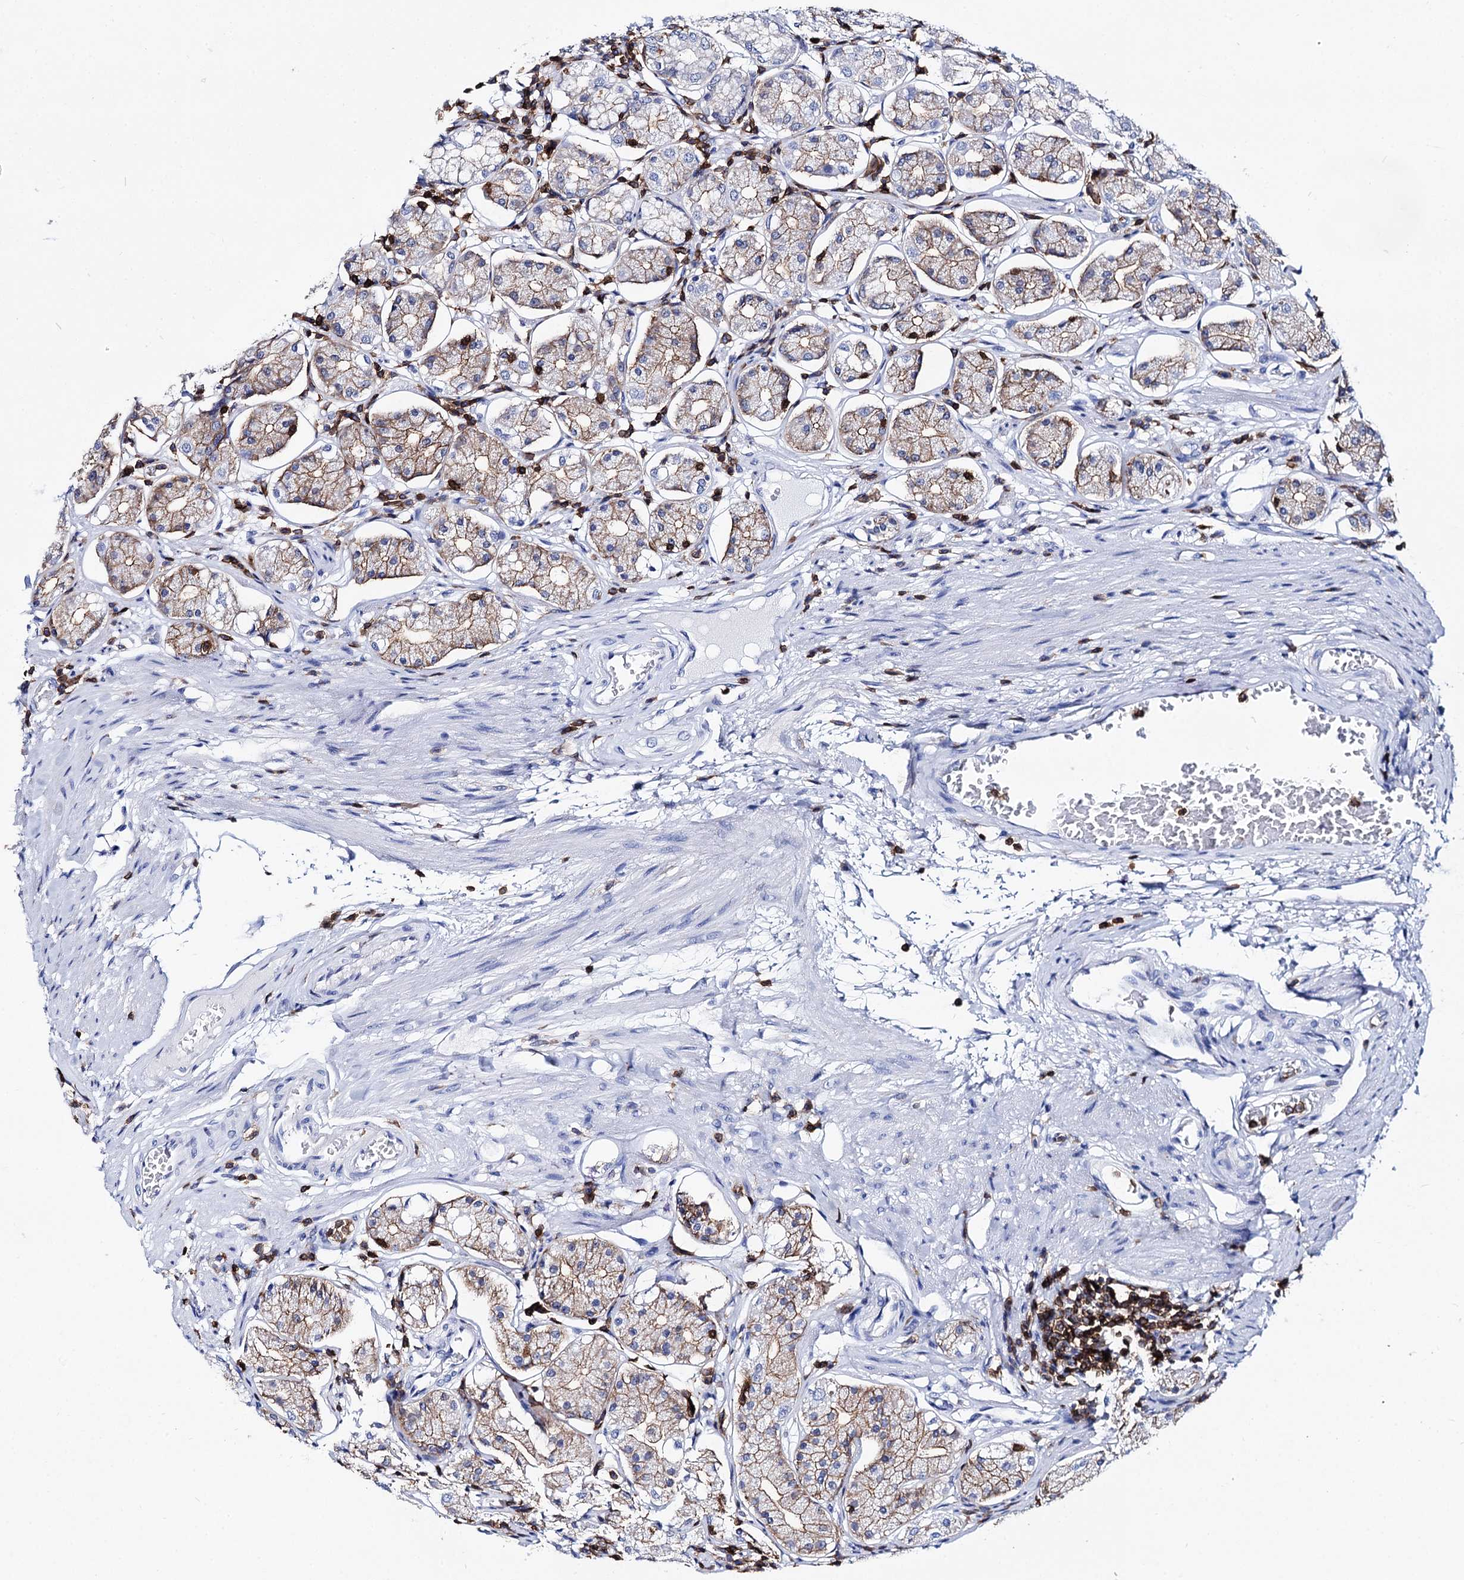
{"staining": {"intensity": "moderate", "quantity": "25%-75%", "location": "cytoplasmic/membranous"}, "tissue": "stomach", "cell_type": "Glandular cells", "image_type": "normal", "snomed": [{"axis": "morphology", "description": "Normal tissue, NOS"}, {"axis": "topography", "description": "Stomach, lower"}], "caption": "Protein expression analysis of normal stomach reveals moderate cytoplasmic/membranous expression in approximately 25%-75% of glandular cells.", "gene": "DEF6", "patient": {"sex": "female", "age": 56}}